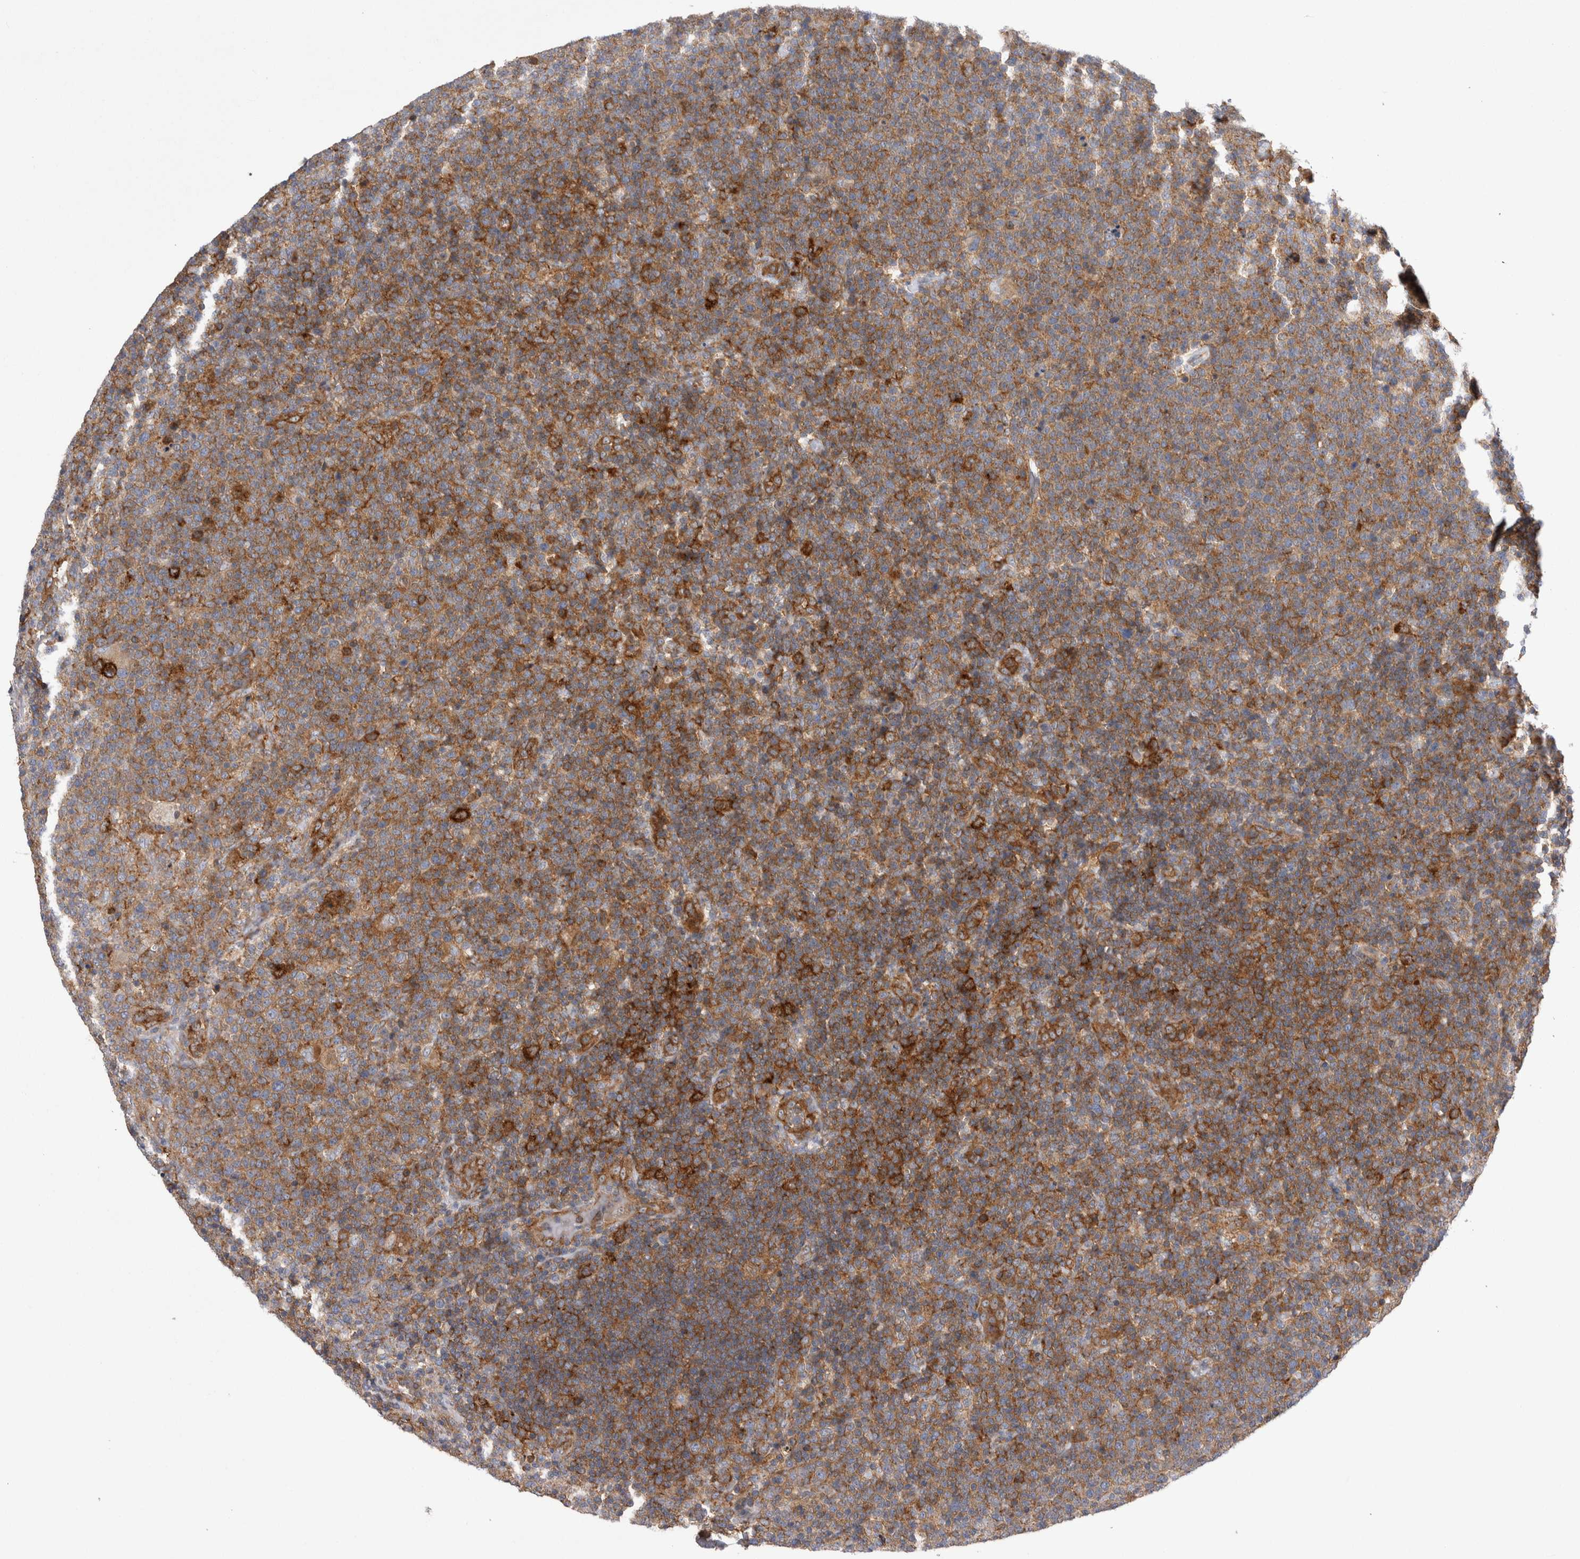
{"staining": {"intensity": "moderate", "quantity": ">75%", "location": "cytoplasmic/membranous"}, "tissue": "lymphoma", "cell_type": "Tumor cells", "image_type": "cancer", "snomed": [{"axis": "morphology", "description": "Malignant lymphoma, non-Hodgkin's type, High grade"}, {"axis": "topography", "description": "Lymph node"}], "caption": "Brown immunohistochemical staining in human malignant lymphoma, non-Hodgkin's type (high-grade) demonstrates moderate cytoplasmic/membranous positivity in approximately >75% of tumor cells.", "gene": "RAB11FIP1", "patient": {"sex": "male", "age": 61}}